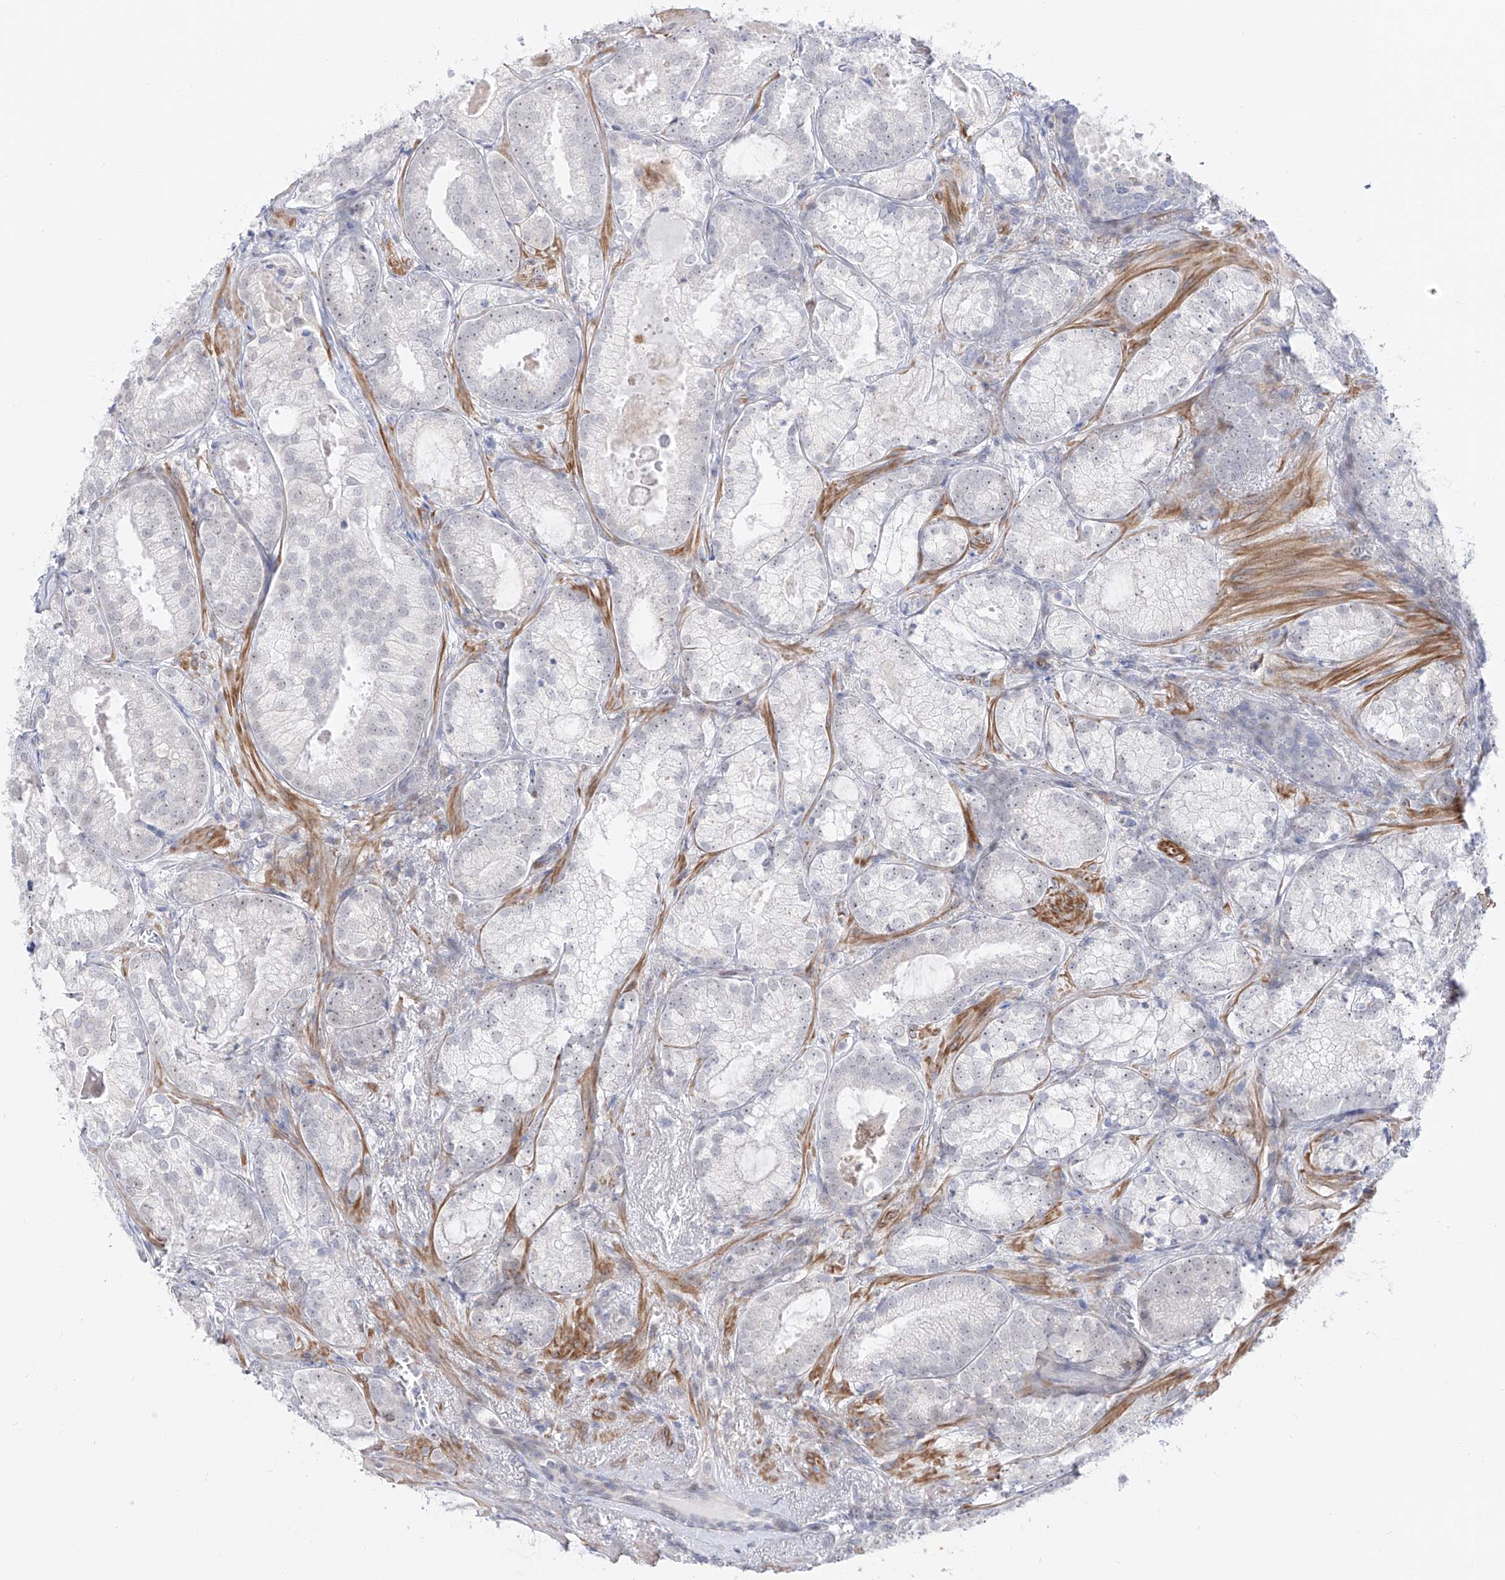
{"staining": {"intensity": "negative", "quantity": "none", "location": "none"}, "tissue": "prostate cancer", "cell_type": "Tumor cells", "image_type": "cancer", "snomed": [{"axis": "morphology", "description": "Normal morphology"}, {"axis": "morphology", "description": "Adenocarcinoma, Low grade"}, {"axis": "topography", "description": "Prostate"}], "caption": "Prostate cancer stained for a protein using immunohistochemistry (IHC) exhibits no expression tumor cells.", "gene": "ZNF180", "patient": {"sex": "male", "age": 72}}